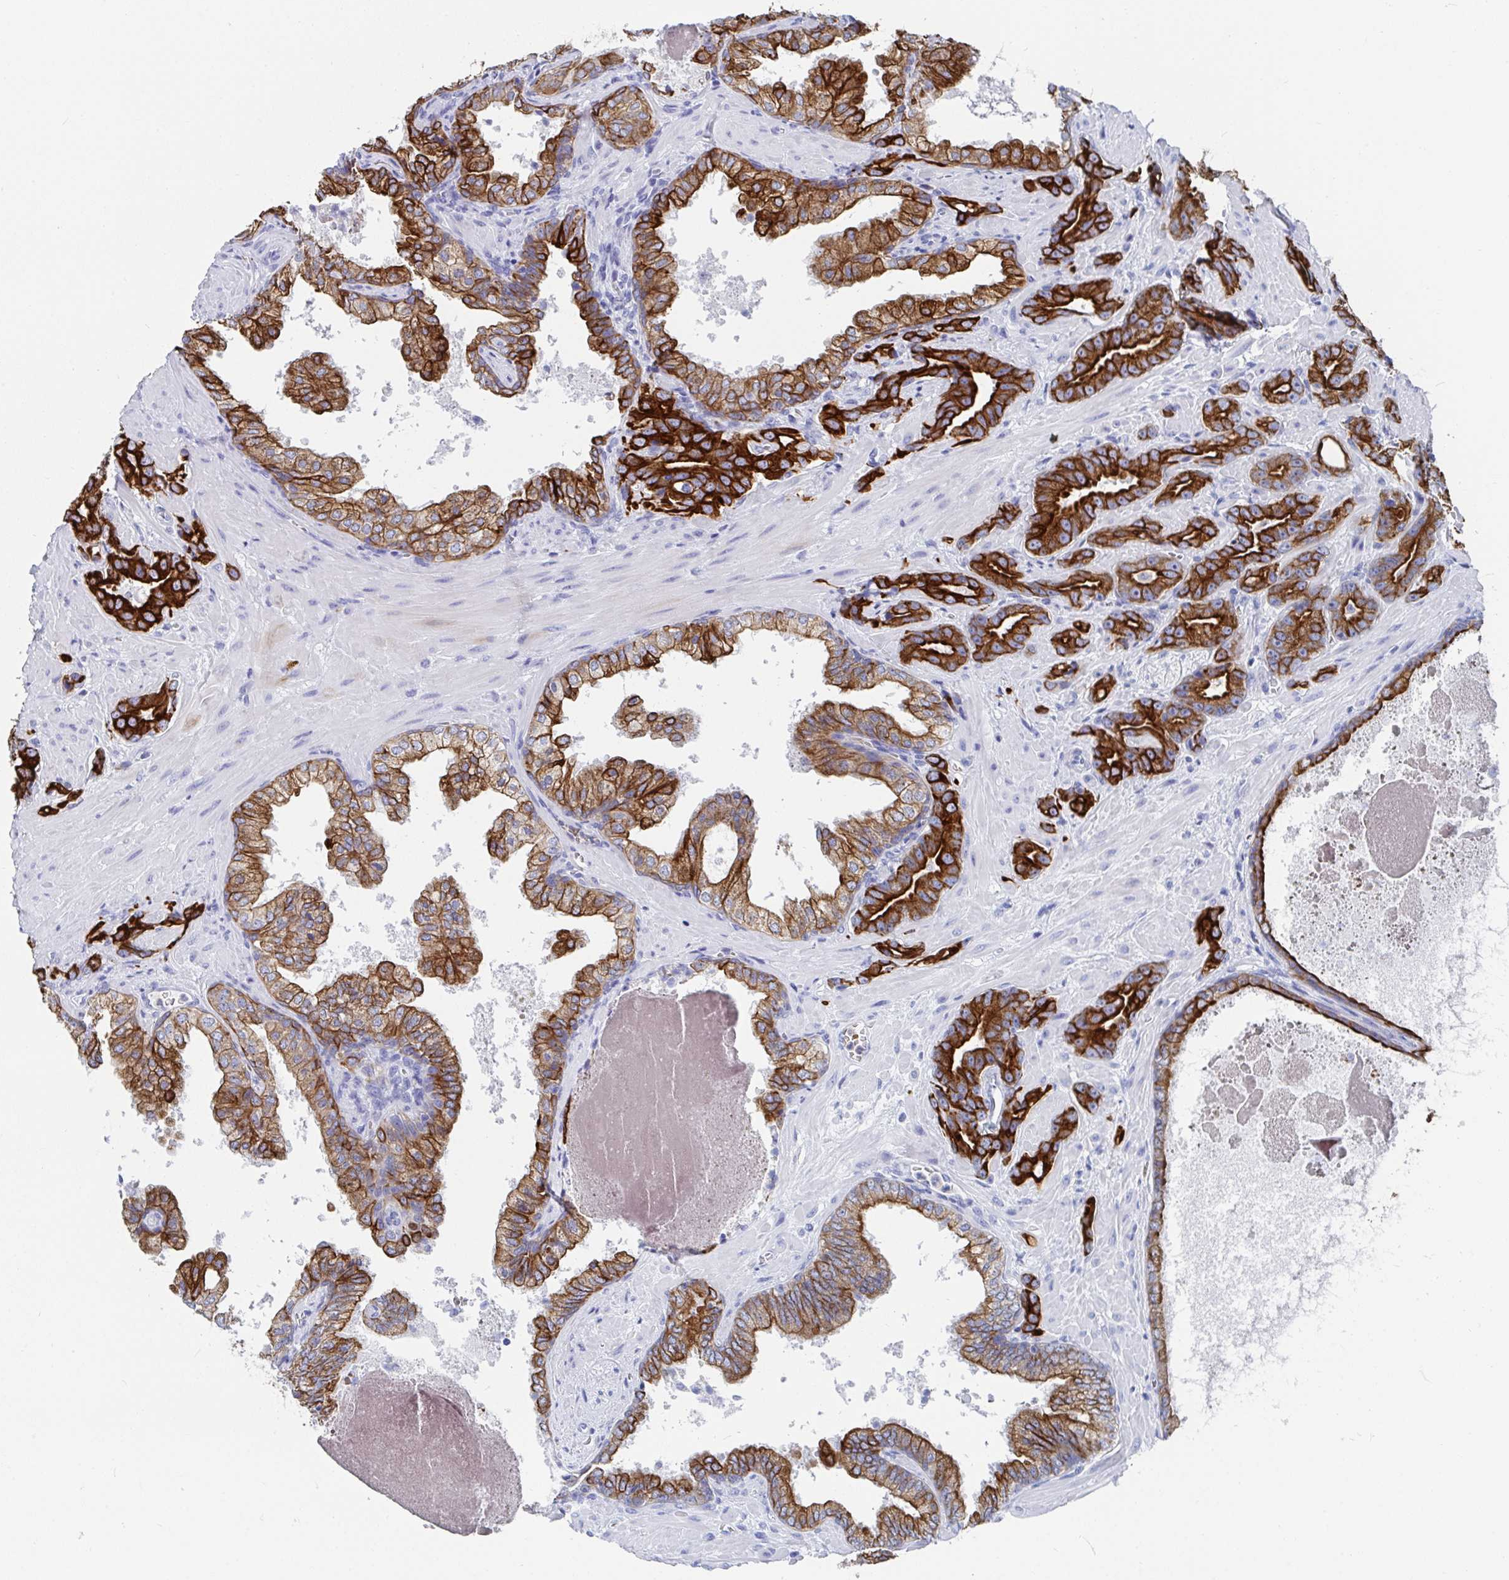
{"staining": {"intensity": "strong", "quantity": ">75%", "location": "cytoplasmic/membranous"}, "tissue": "prostate cancer", "cell_type": "Tumor cells", "image_type": "cancer", "snomed": [{"axis": "morphology", "description": "Adenocarcinoma, High grade"}, {"axis": "topography", "description": "Prostate"}], "caption": "Prostate cancer tissue shows strong cytoplasmic/membranous staining in approximately >75% of tumor cells, visualized by immunohistochemistry.", "gene": "CLDN8", "patient": {"sex": "male", "age": 65}}